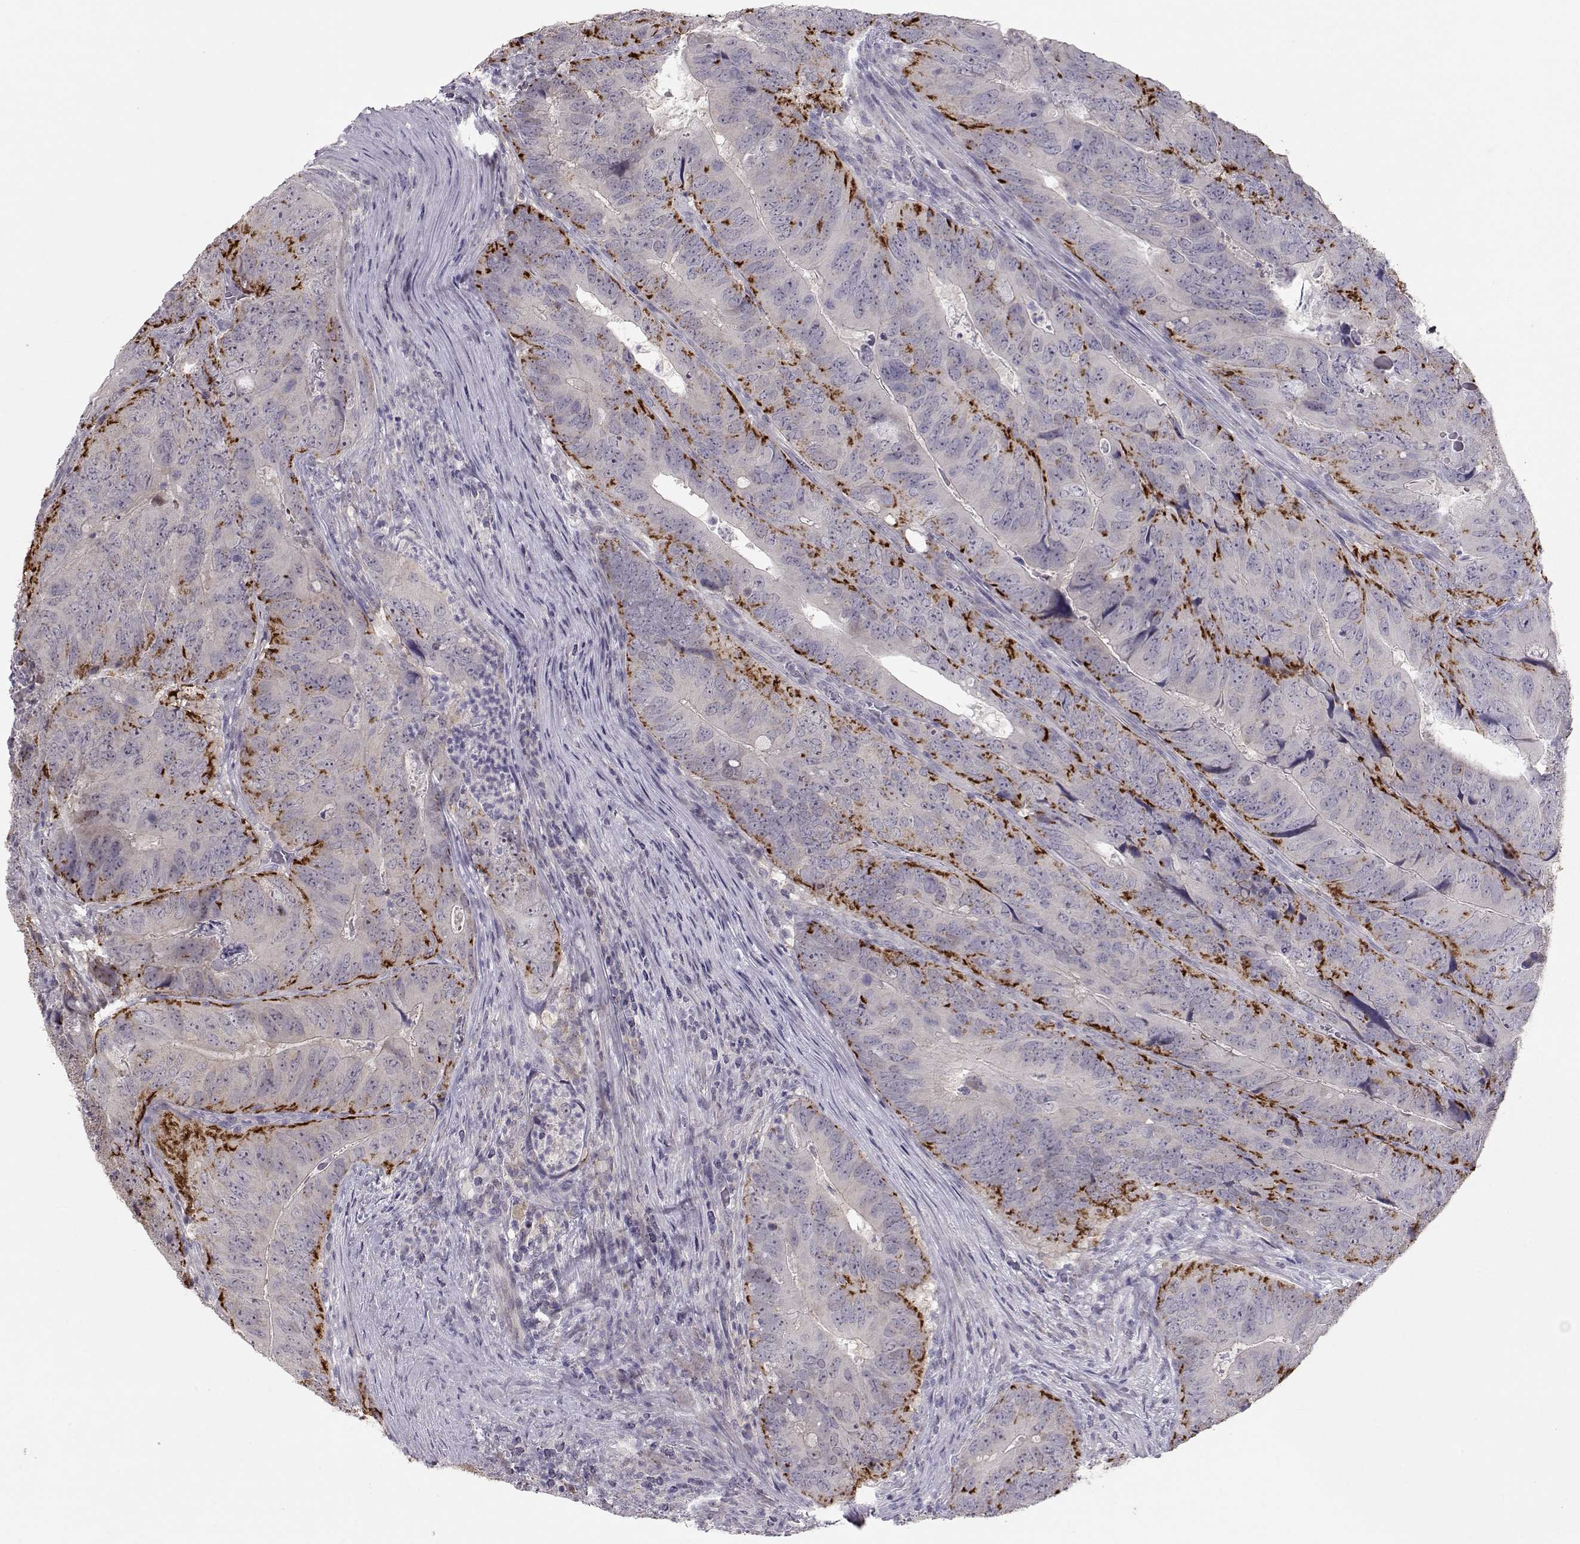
{"staining": {"intensity": "strong", "quantity": "<25%", "location": "cytoplasmic/membranous"}, "tissue": "colorectal cancer", "cell_type": "Tumor cells", "image_type": "cancer", "snomed": [{"axis": "morphology", "description": "Adenocarcinoma, NOS"}, {"axis": "topography", "description": "Colon"}], "caption": "Brown immunohistochemical staining in human colorectal adenocarcinoma shows strong cytoplasmic/membranous staining in about <25% of tumor cells.", "gene": "NPVF", "patient": {"sex": "male", "age": 79}}